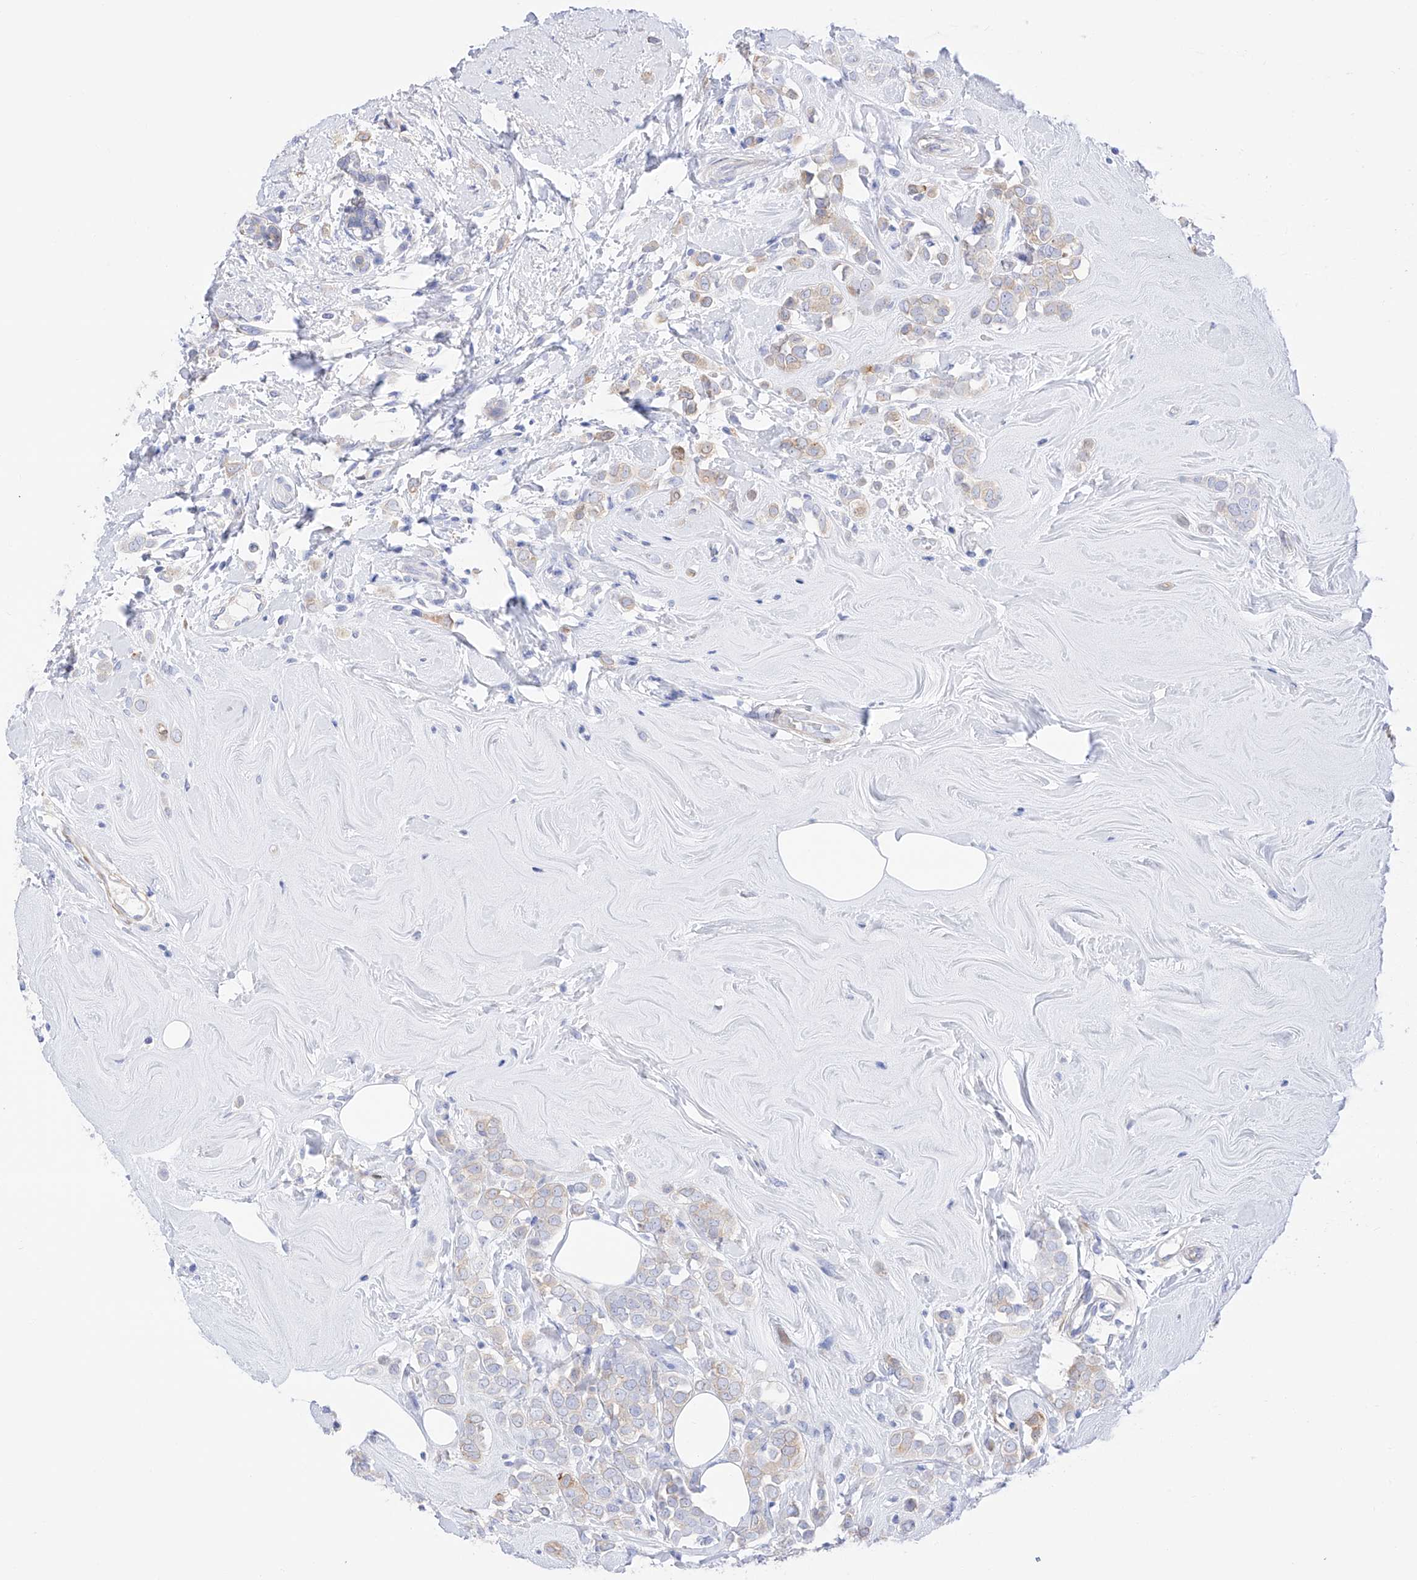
{"staining": {"intensity": "weak", "quantity": "25%-75%", "location": "cytoplasmic/membranous"}, "tissue": "breast cancer", "cell_type": "Tumor cells", "image_type": "cancer", "snomed": [{"axis": "morphology", "description": "Lobular carcinoma"}, {"axis": "topography", "description": "Breast"}], "caption": "A micrograph of human breast cancer (lobular carcinoma) stained for a protein demonstrates weak cytoplasmic/membranous brown staining in tumor cells. Nuclei are stained in blue.", "gene": "TRPC7", "patient": {"sex": "female", "age": 47}}